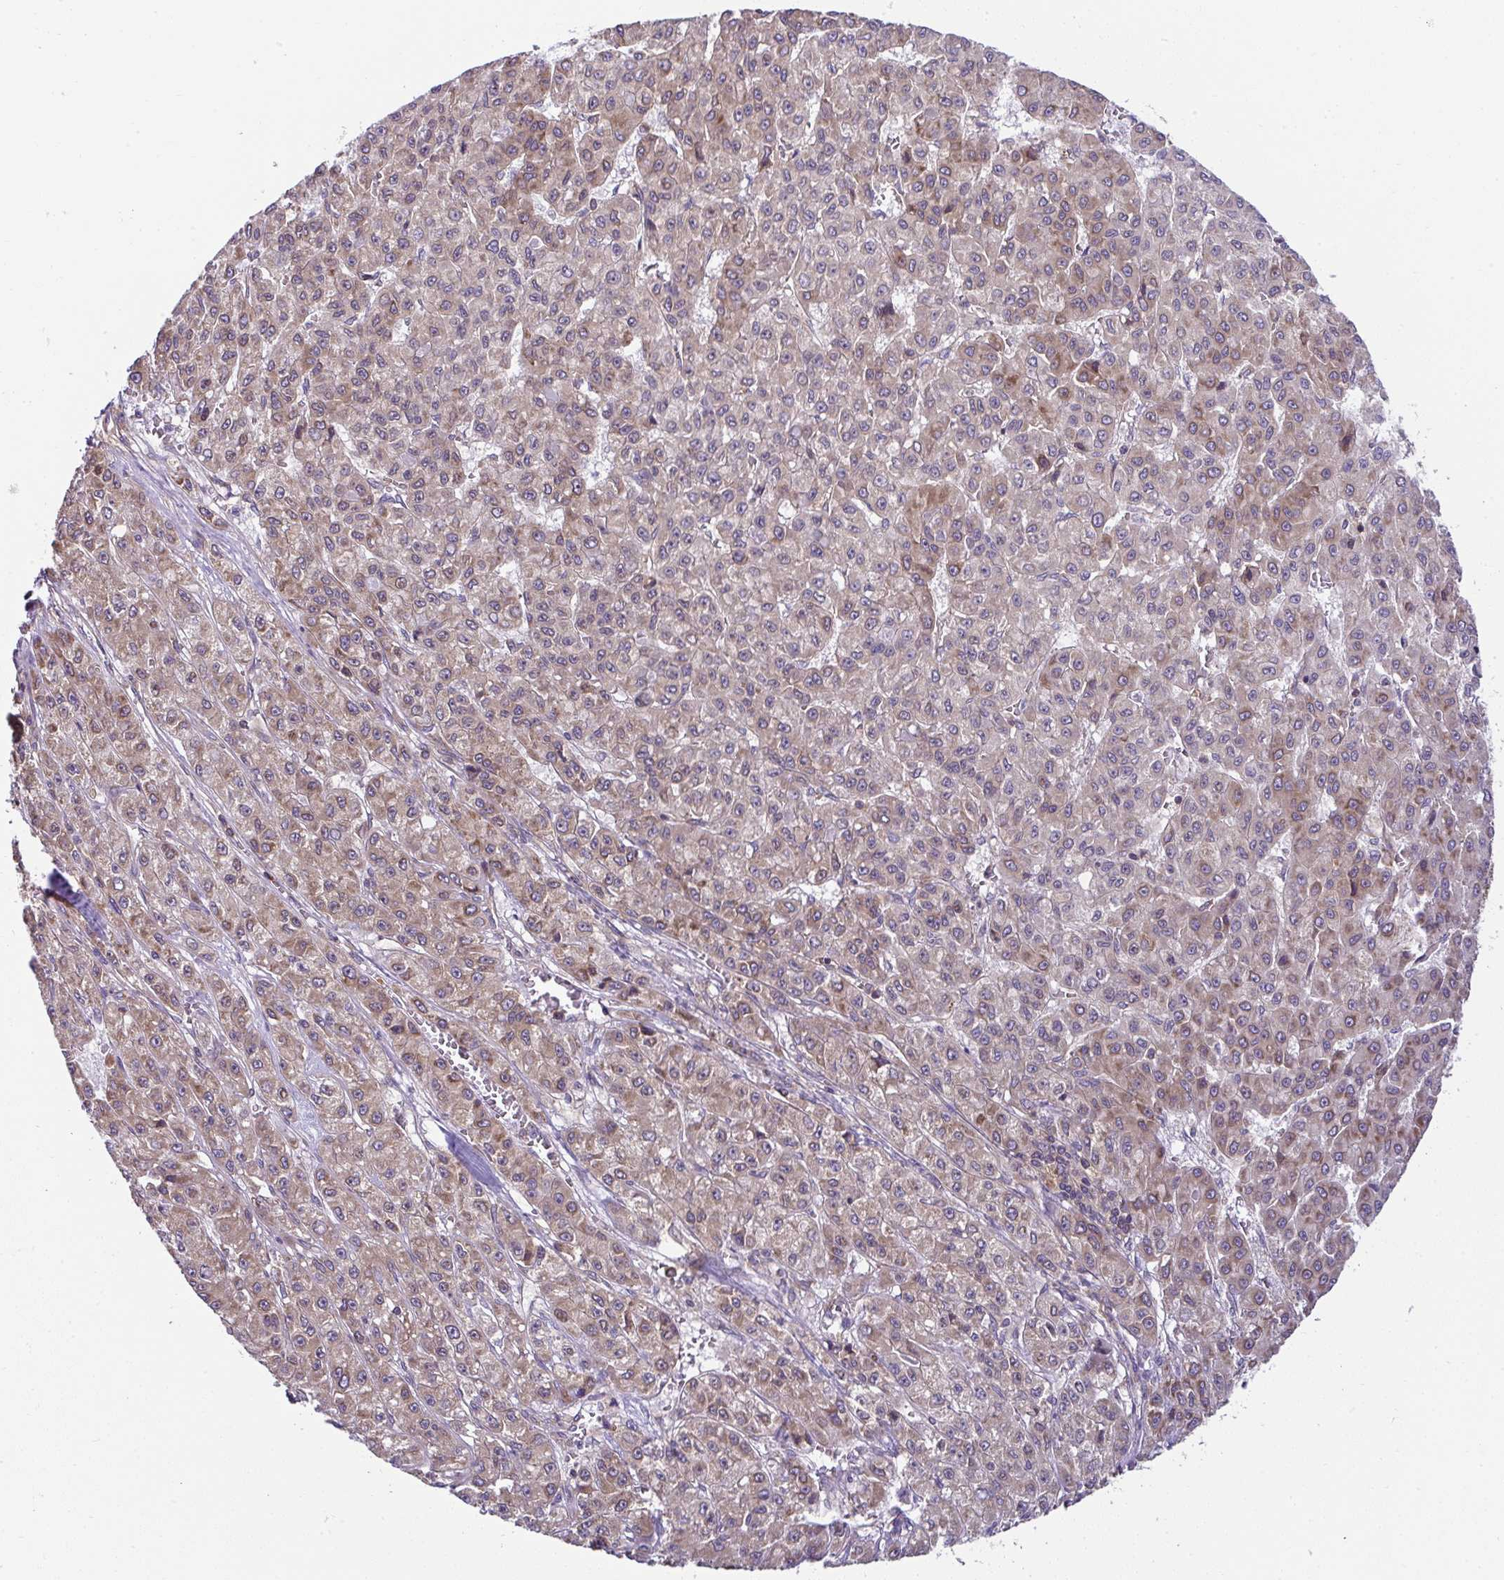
{"staining": {"intensity": "moderate", "quantity": ">75%", "location": "cytoplasmic/membranous"}, "tissue": "liver cancer", "cell_type": "Tumor cells", "image_type": "cancer", "snomed": [{"axis": "morphology", "description": "Carcinoma, Hepatocellular, NOS"}, {"axis": "topography", "description": "Liver"}], "caption": "Immunohistochemical staining of human liver cancer (hepatocellular carcinoma) reveals medium levels of moderate cytoplasmic/membranous staining in approximately >75% of tumor cells.", "gene": "RPS7", "patient": {"sex": "male", "age": 70}}